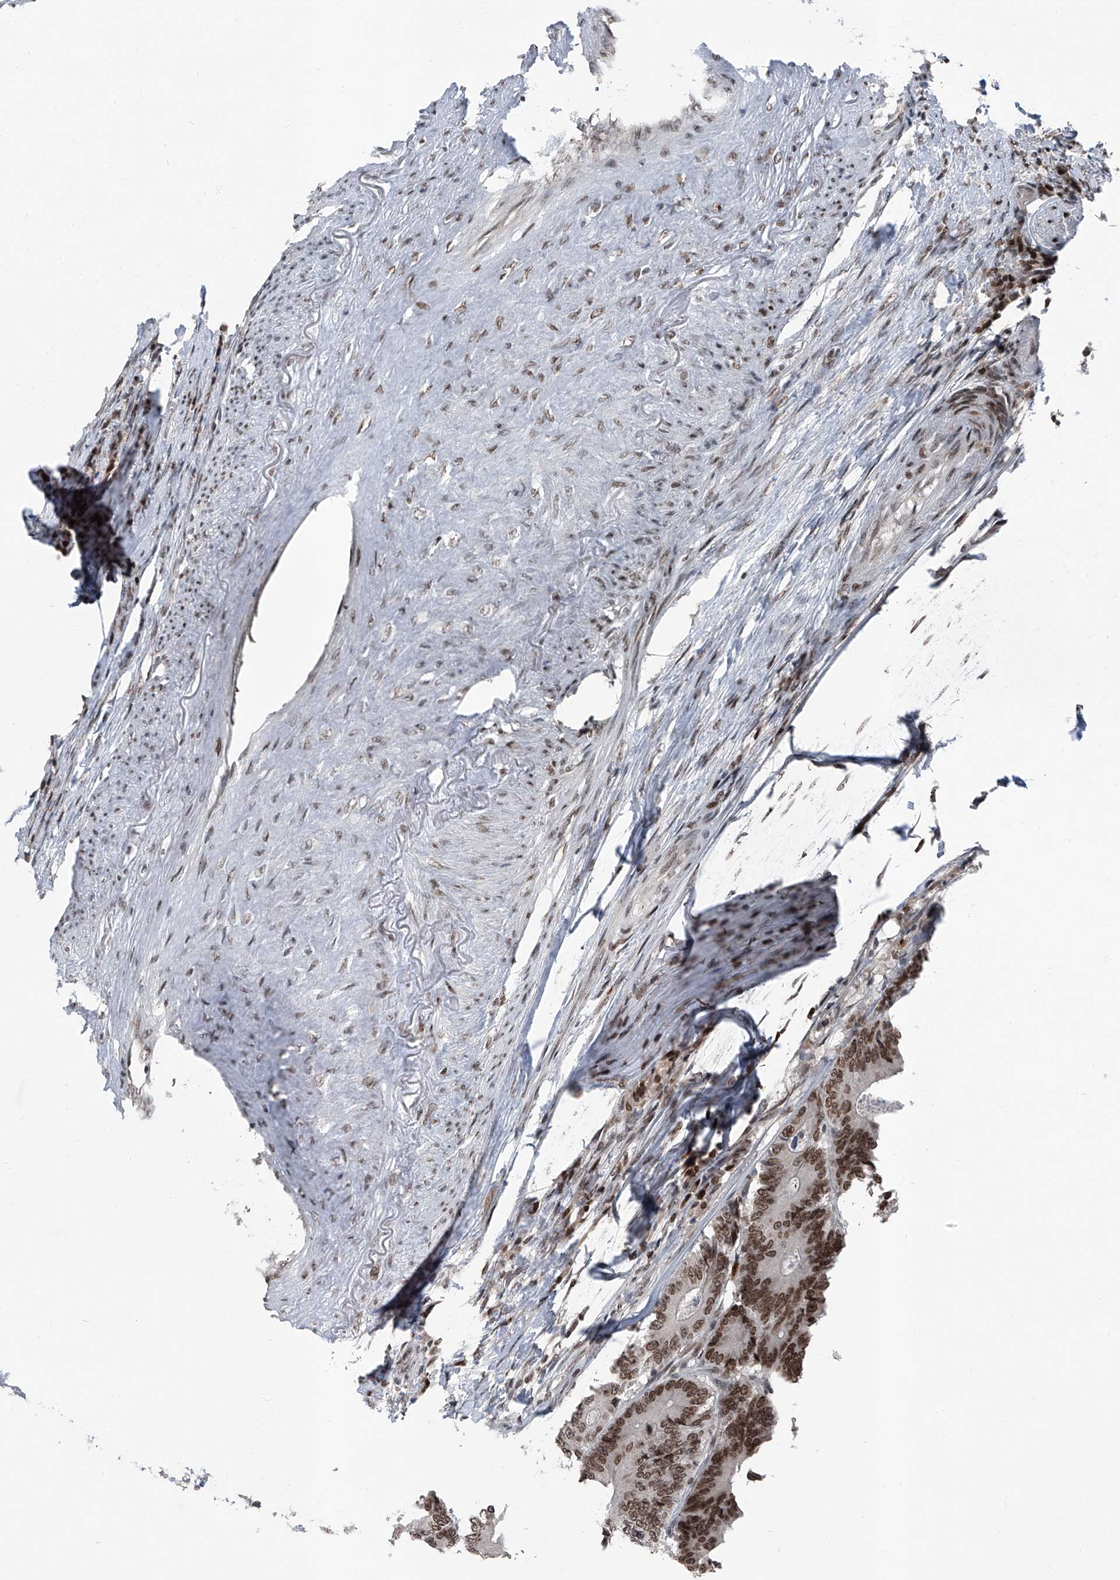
{"staining": {"intensity": "moderate", "quantity": ">75%", "location": "nuclear"}, "tissue": "colorectal cancer", "cell_type": "Tumor cells", "image_type": "cancer", "snomed": [{"axis": "morphology", "description": "Adenocarcinoma, NOS"}, {"axis": "topography", "description": "Colon"}], "caption": "Colorectal cancer (adenocarcinoma) was stained to show a protein in brown. There is medium levels of moderate nuclear positivity in about >75% of tumor cells.", "gene": "BMI1", "patient": {"sex": "male", "age": 83}}